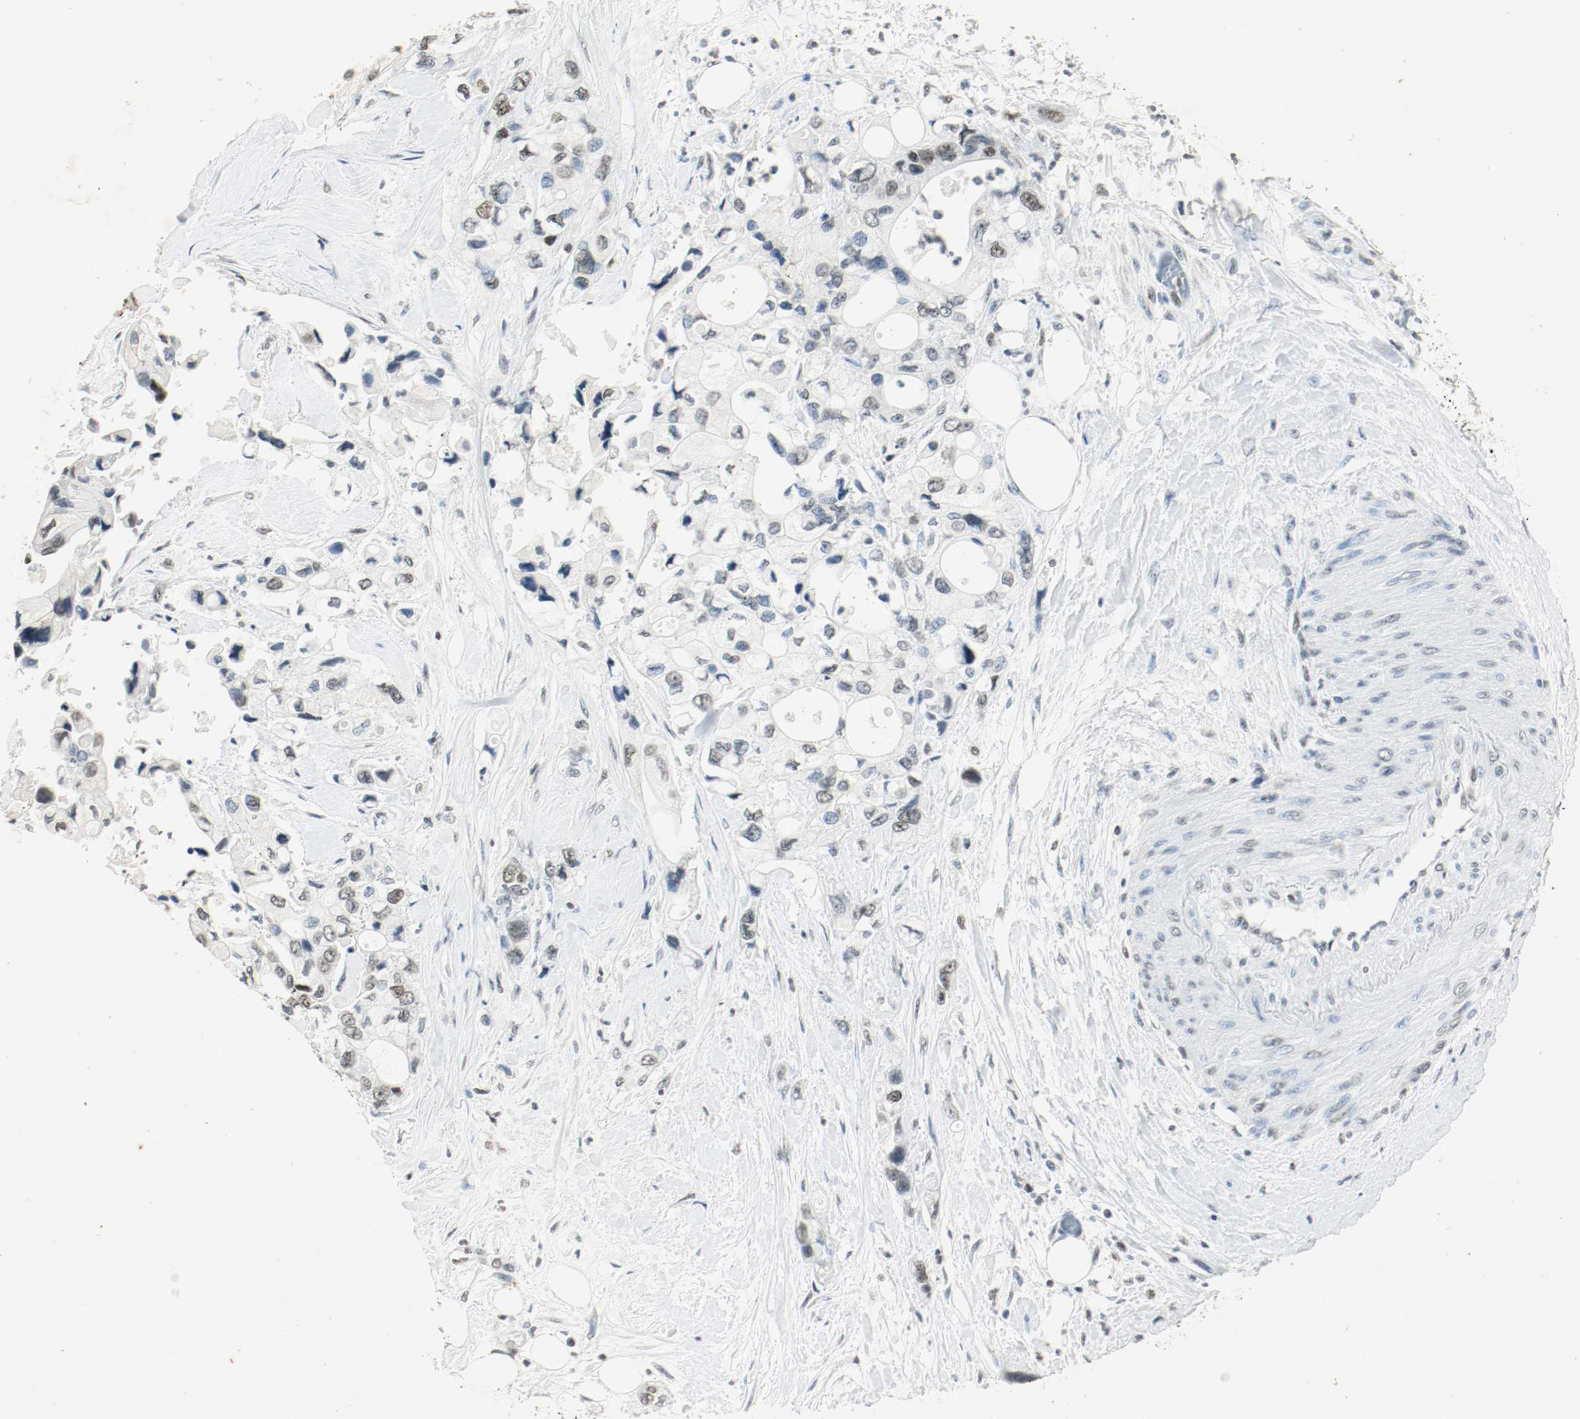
{"staining": {"intensity": "moderate", "quantity": "25%-75%", "location": "nuclear"}, "tissue": "pancreatic cancer", "cell_type": "Tumor cells", "image_type": "cancer", "snomed": [{"axis": "morphology", "description": "Adenocarcinoma, NOS"}, {"axis": "topography", "description": "Pancreas"}], "caption": "IHC staining of pancreatic cancer (adenocarcinoma), which reveals medium levels of moderate nuclear positivity in about 25%-75% of tumor cells indicating moderate nuclear protein staining. The staining was performed using DAB (3,3'-diaminobenzidine) (brown) for protein detection and nuclei were counterstained in hematoxylin (blue).", "gene": "DNMT1", "patient": {"sex": "male", "age": 70}}